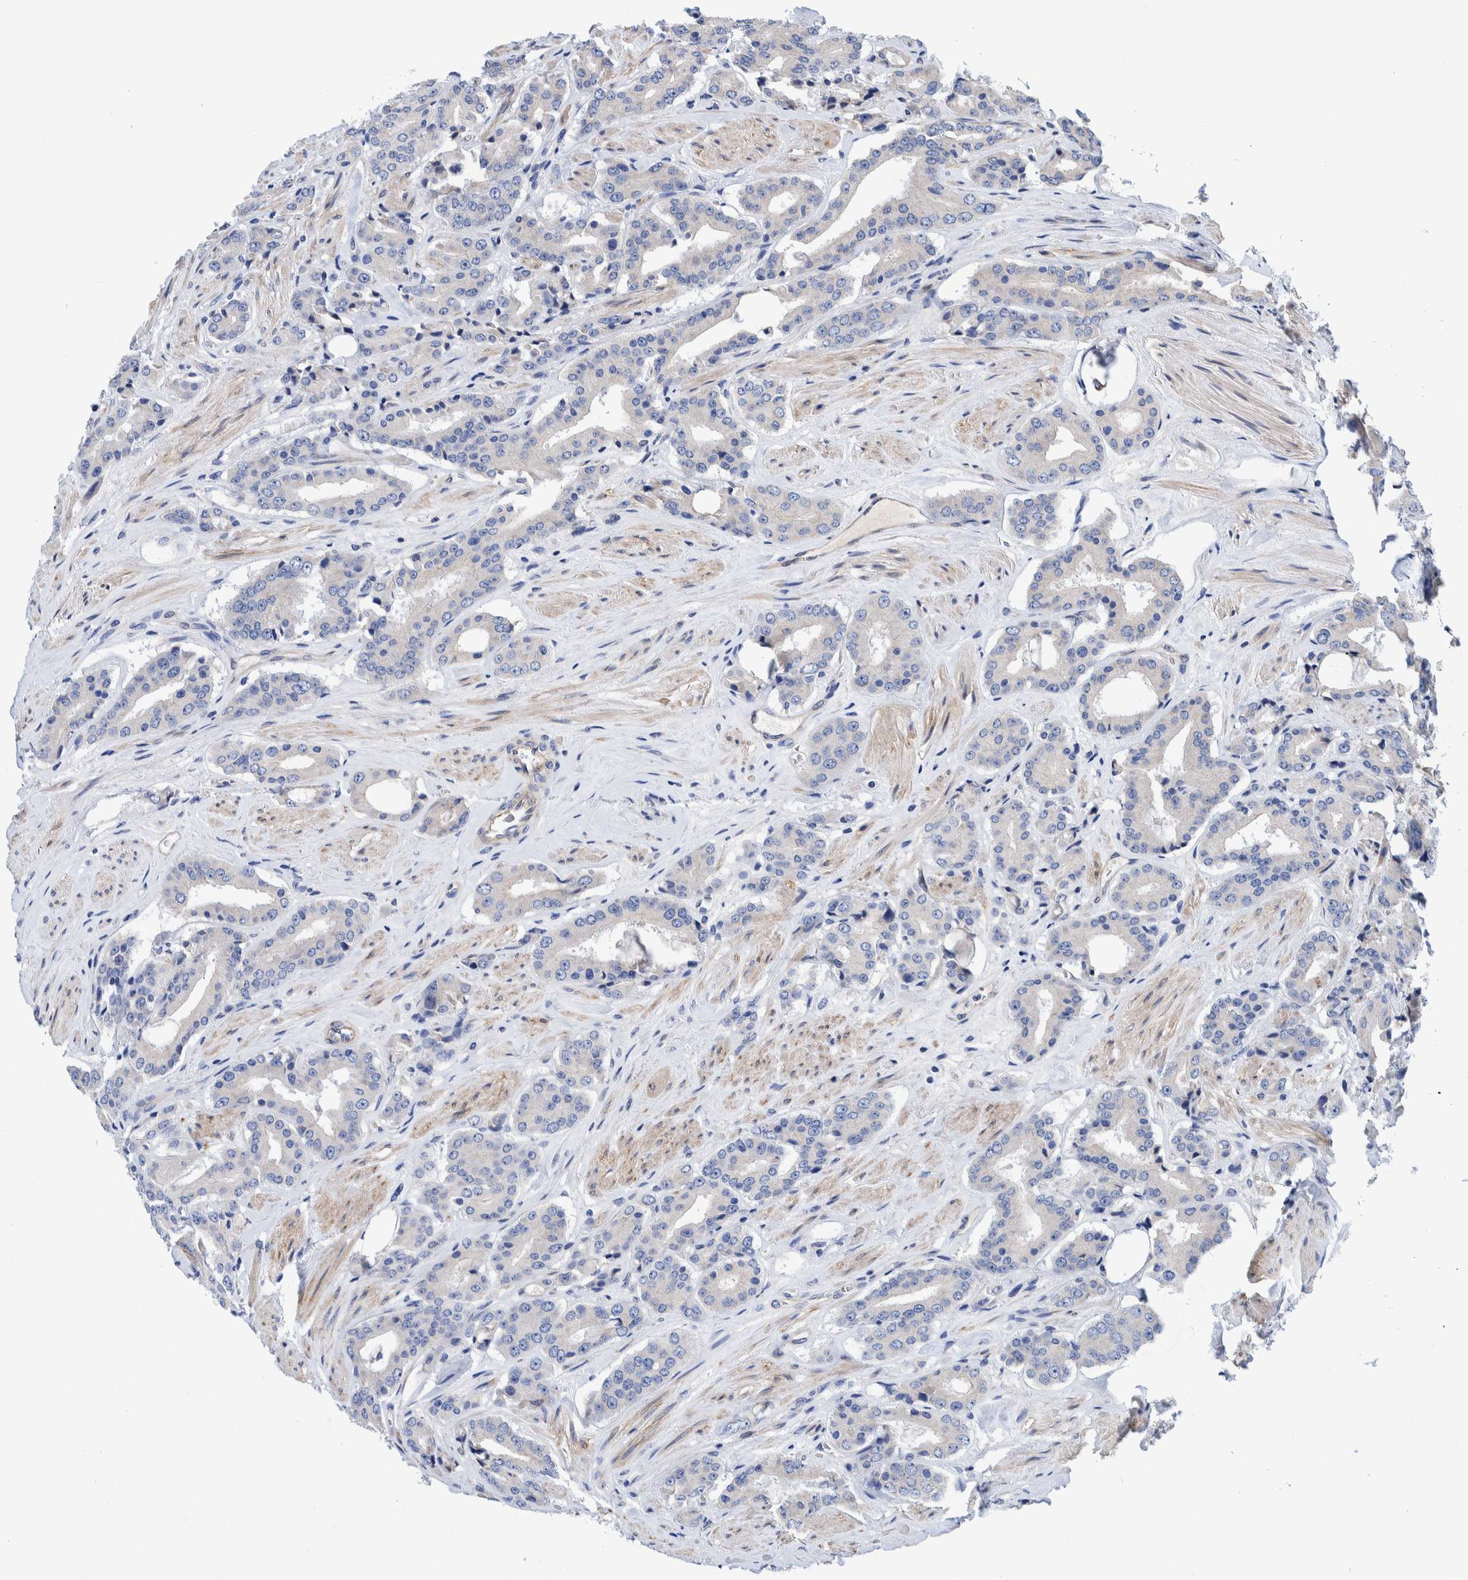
{"staining": {"intensity": "negative", "quantity": "none", "location": "none"}, "tissue": "prostate cancer", "cell_type": "Tumor cells", "image_type": "cancer", "snomed": [{"axis": "morphology", "description": "Adenocarcinoma, High grade"}, {"axis": "topography", "description": "Prostate"}], "caption": "Immunohistochemistry histopathology image of prostate cancer stained for a protein (brown), which exhibits no staining in tumor cells.", "gene": "SLC45A4", "patient": {"sex": "male", "age": 71}}